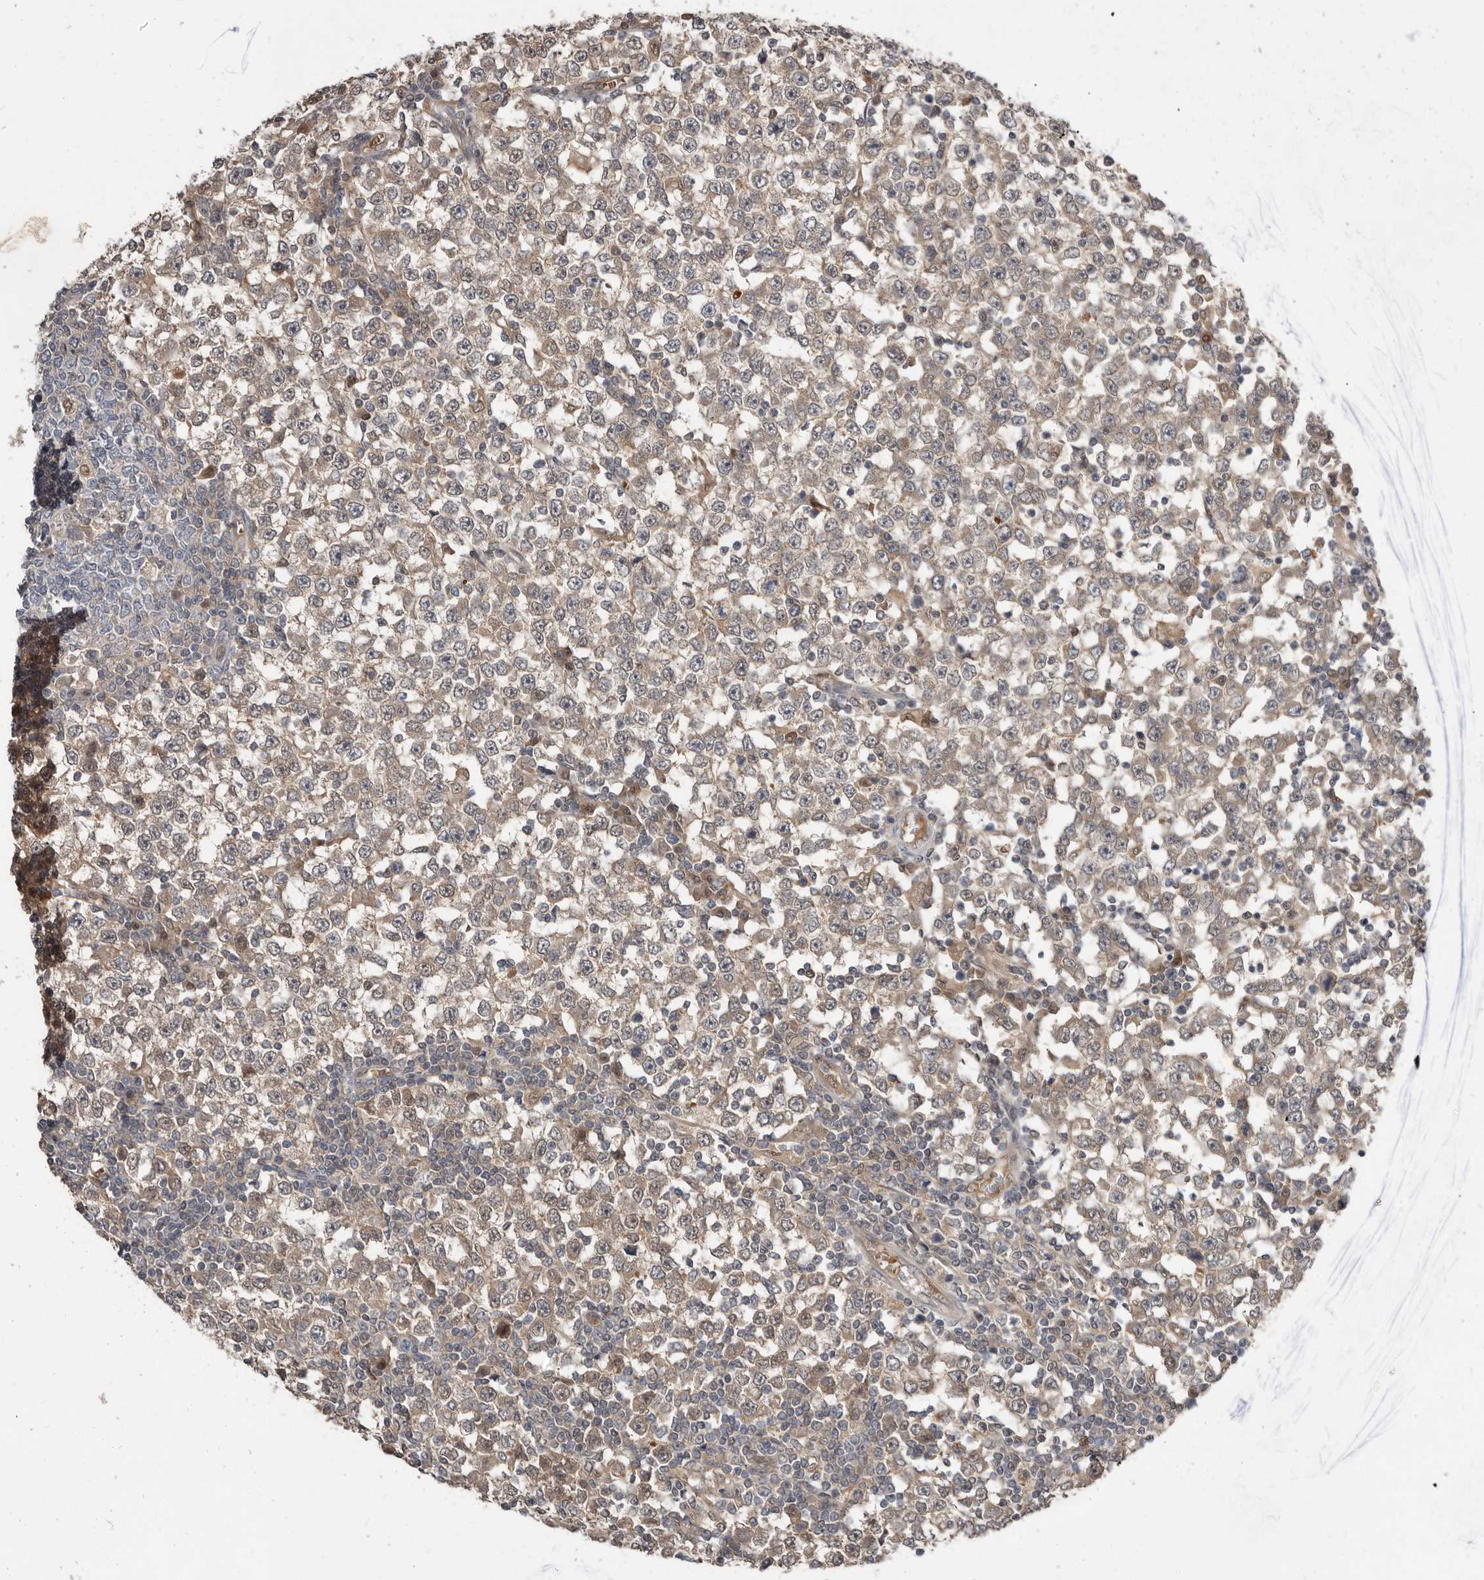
{"staining": {"intensity": "weak", "quantity": ">75%", "location": "cytoplasmic/membranous"}, "tissue": "testis cancer", "cell_type": "Tumor cells", "image_type": "cancer", "snomed": [{"axis": "morphology", "description": "Seminoma, NOS"}, {"axis": "topography", "description": "Testis"}], "caption": "Seminoma (testis) stained with a brown dye displays weak cytoplasmic/membranous positive staining in approximately >75% of tumor cells.", "gene": "RBKS", "patient": {"sex": "male", "age": 65}}